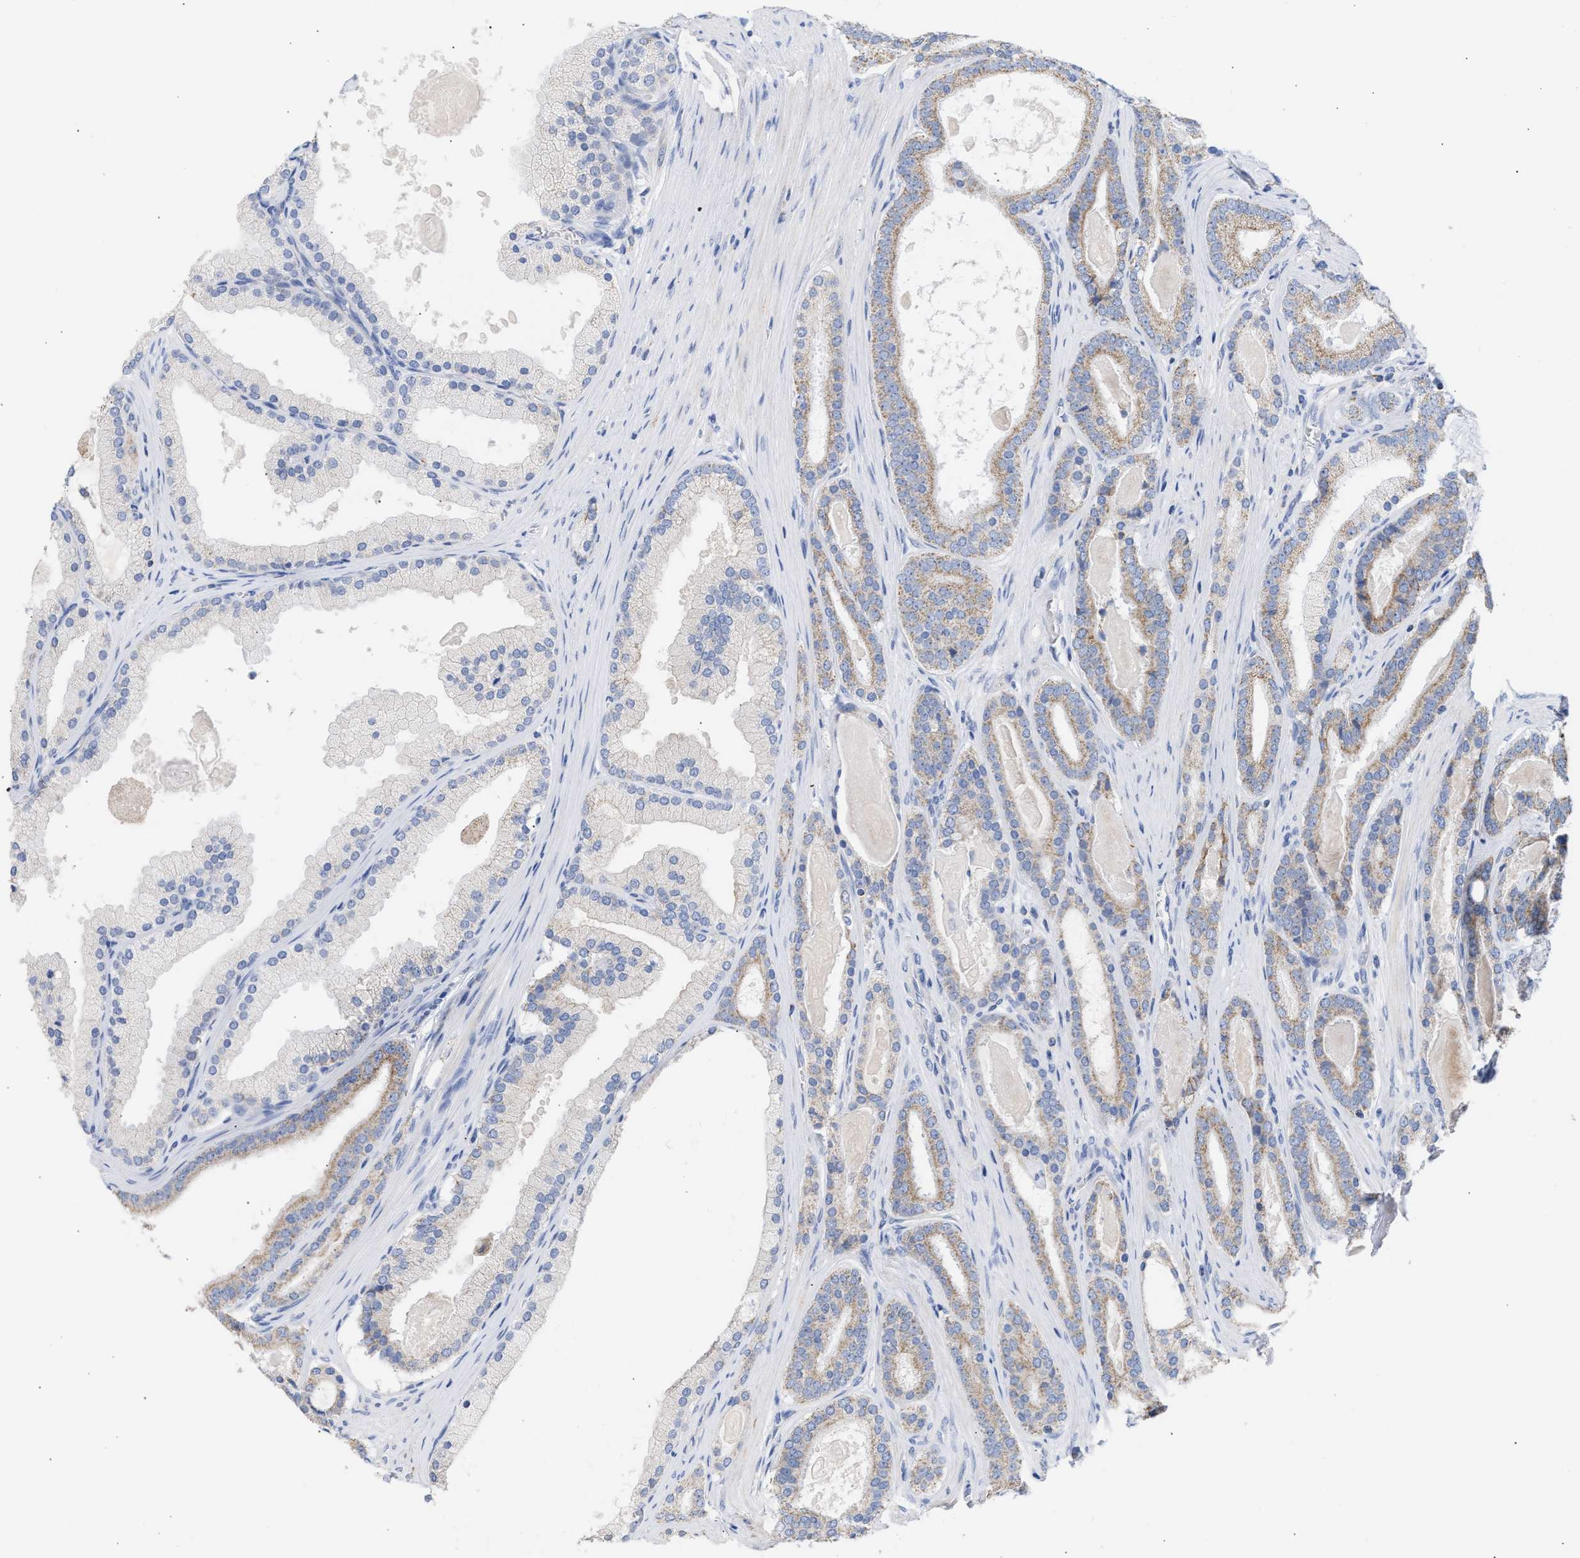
{"staining": {"intensity": "moderate", "quantity": ">75%", "location": "cytoplasmic/membranous"}, "tissue": "prostate cancer", "cell_type": "Tumor cells", "image_type": "cancer", "snomed": [{"axis": "morphology", "description": "Adenocarcinoma, High grade"}, {"axis": "topography", "description": "Prostate"}], "caption": "The immunohistochemical stain labels moderate cytoplasmic/membranous expression in tumor cells of prostate cancer (adenocarcinoma (high-grade)) tissue.", "gene": "ACOT13", "patient": {"sex": "male", "age": 60}}